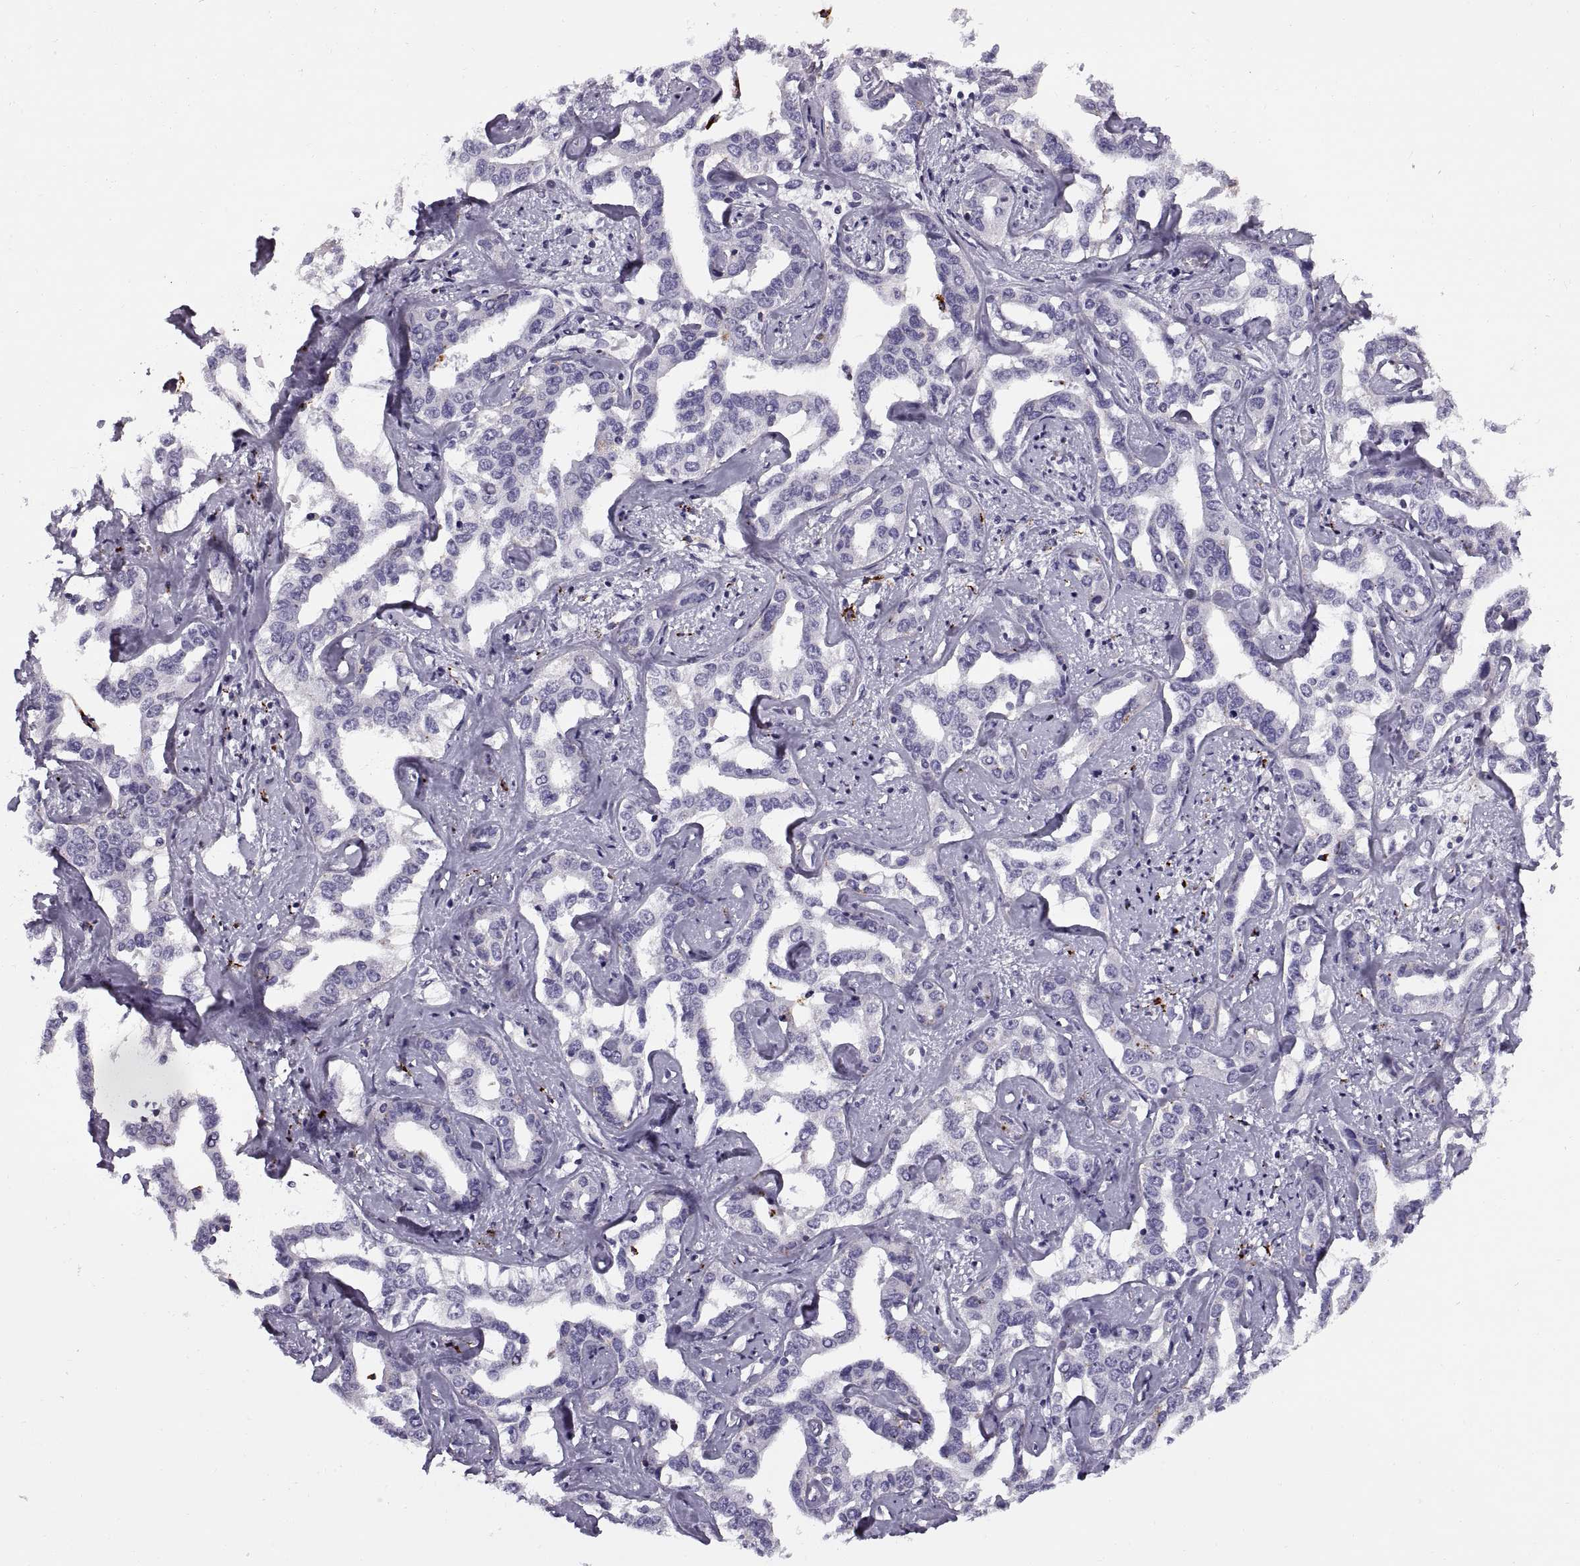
{"staining": {"intensity": "negative", "quantity": "none", "location": "none"}, "tissue": "liver cancer", "cell_type": "Tumor cells", "image_type": "cancer", "snomed": [{"axis": "morphology", "description": "Cholangiocarcinoma"}, {"axis": "topography", "description": "Liver"}], "caption": "Immunohistochemistry of human liver cancer (cholangiocarcinoma) demonstrates no expression in tumor cells.", "gene": "CALCR", "patient": {"sex": "male", "age": 59}}